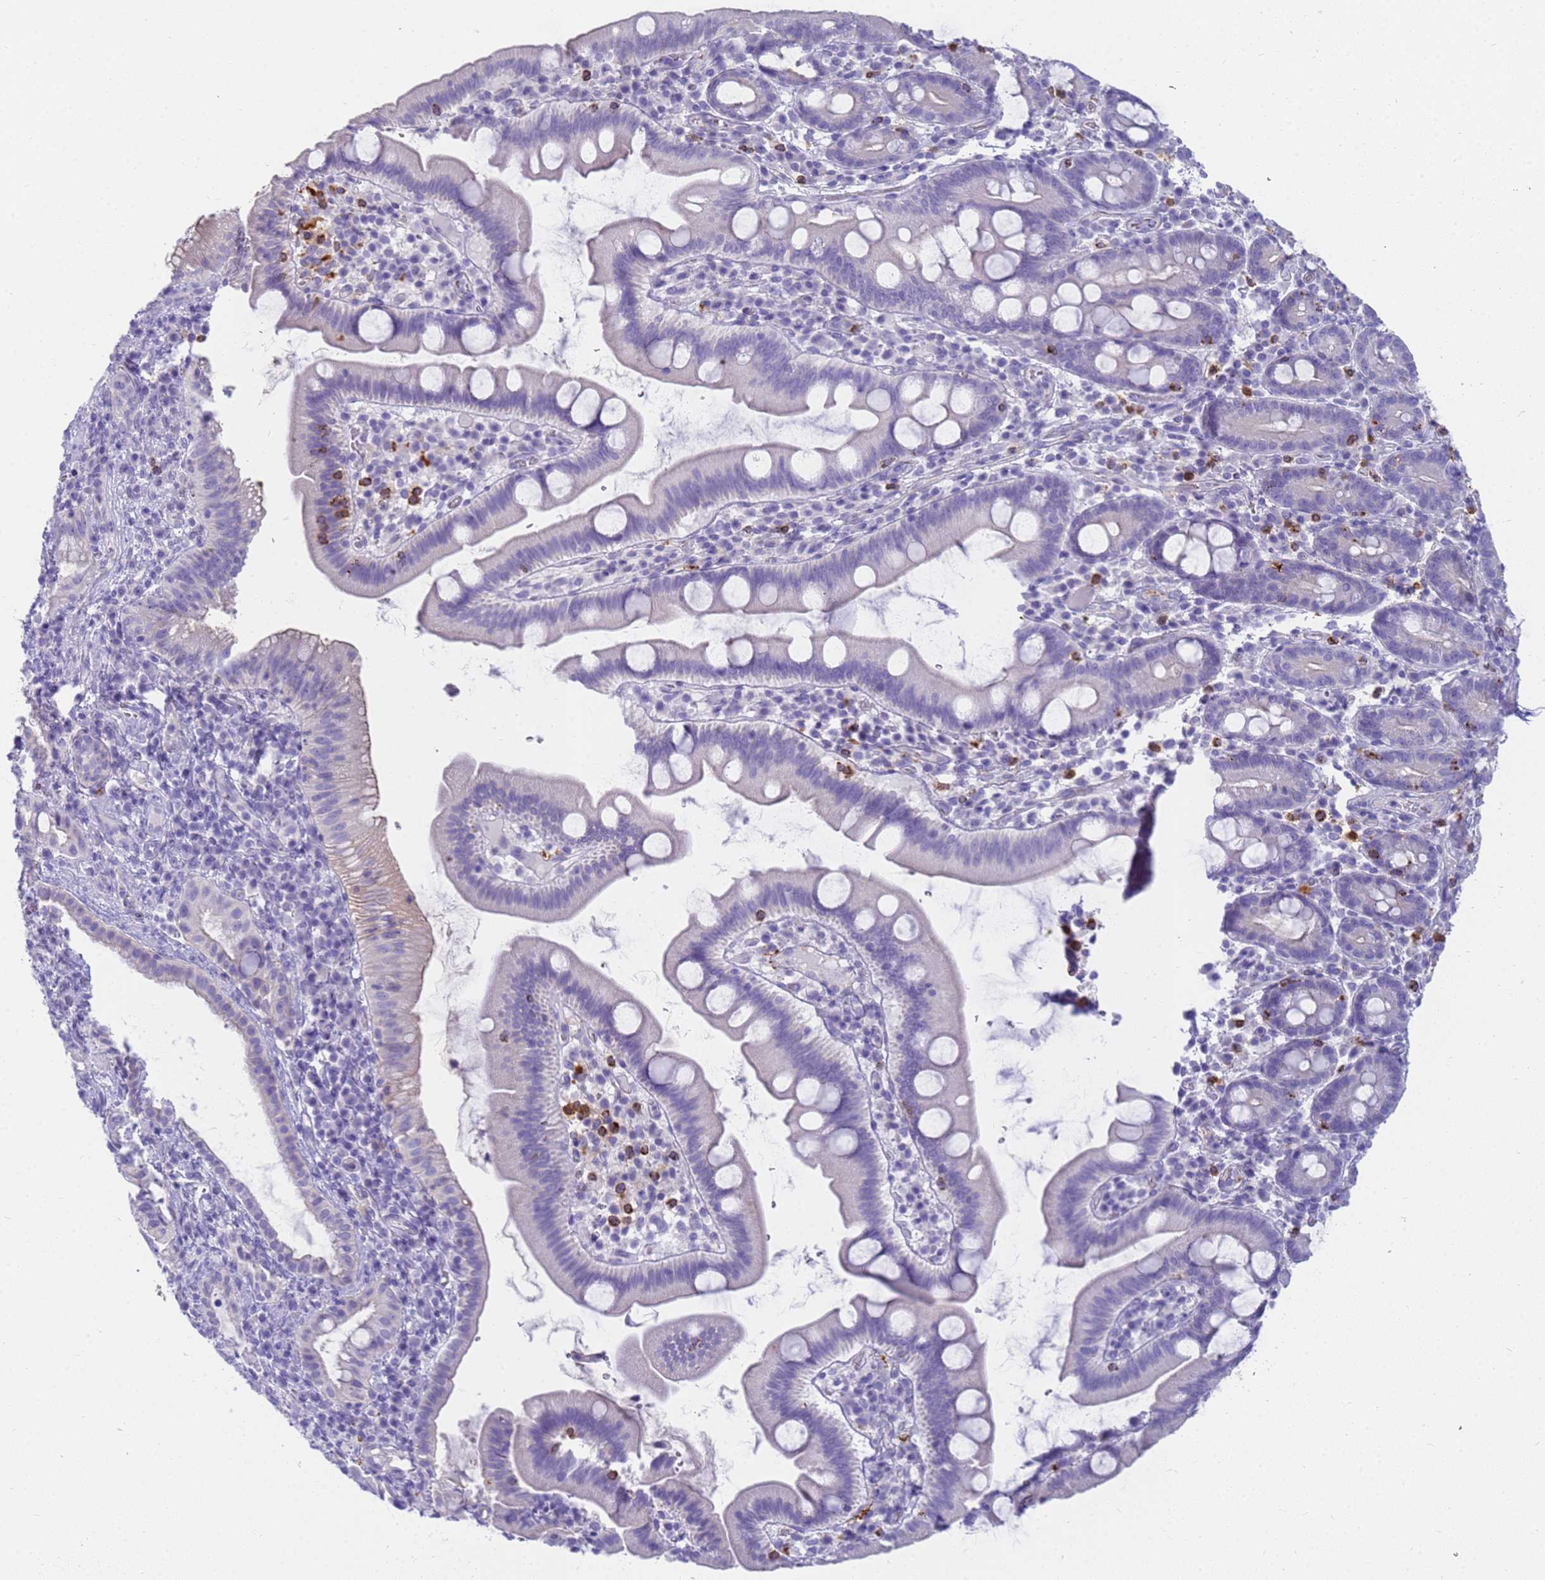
{"staining": {"intensity": "negative", "quantity": "none", "location": "none"}, "tissue": "pancreatic cancer", "cell_type": "Tumor cells", "image_type": "cancer", "snomed": [{"axis": "morphology", "description": "Adenocarcinoma, NOS"}, {"axis": "topography", "description": "Pancreas"}], "caption": "Pancreatic cancer was stained to show a protein in brown. There is no significant positivity in tumor cells.", "gene": "RNASE2", "patient": {"sex": "male", "age": 68}}